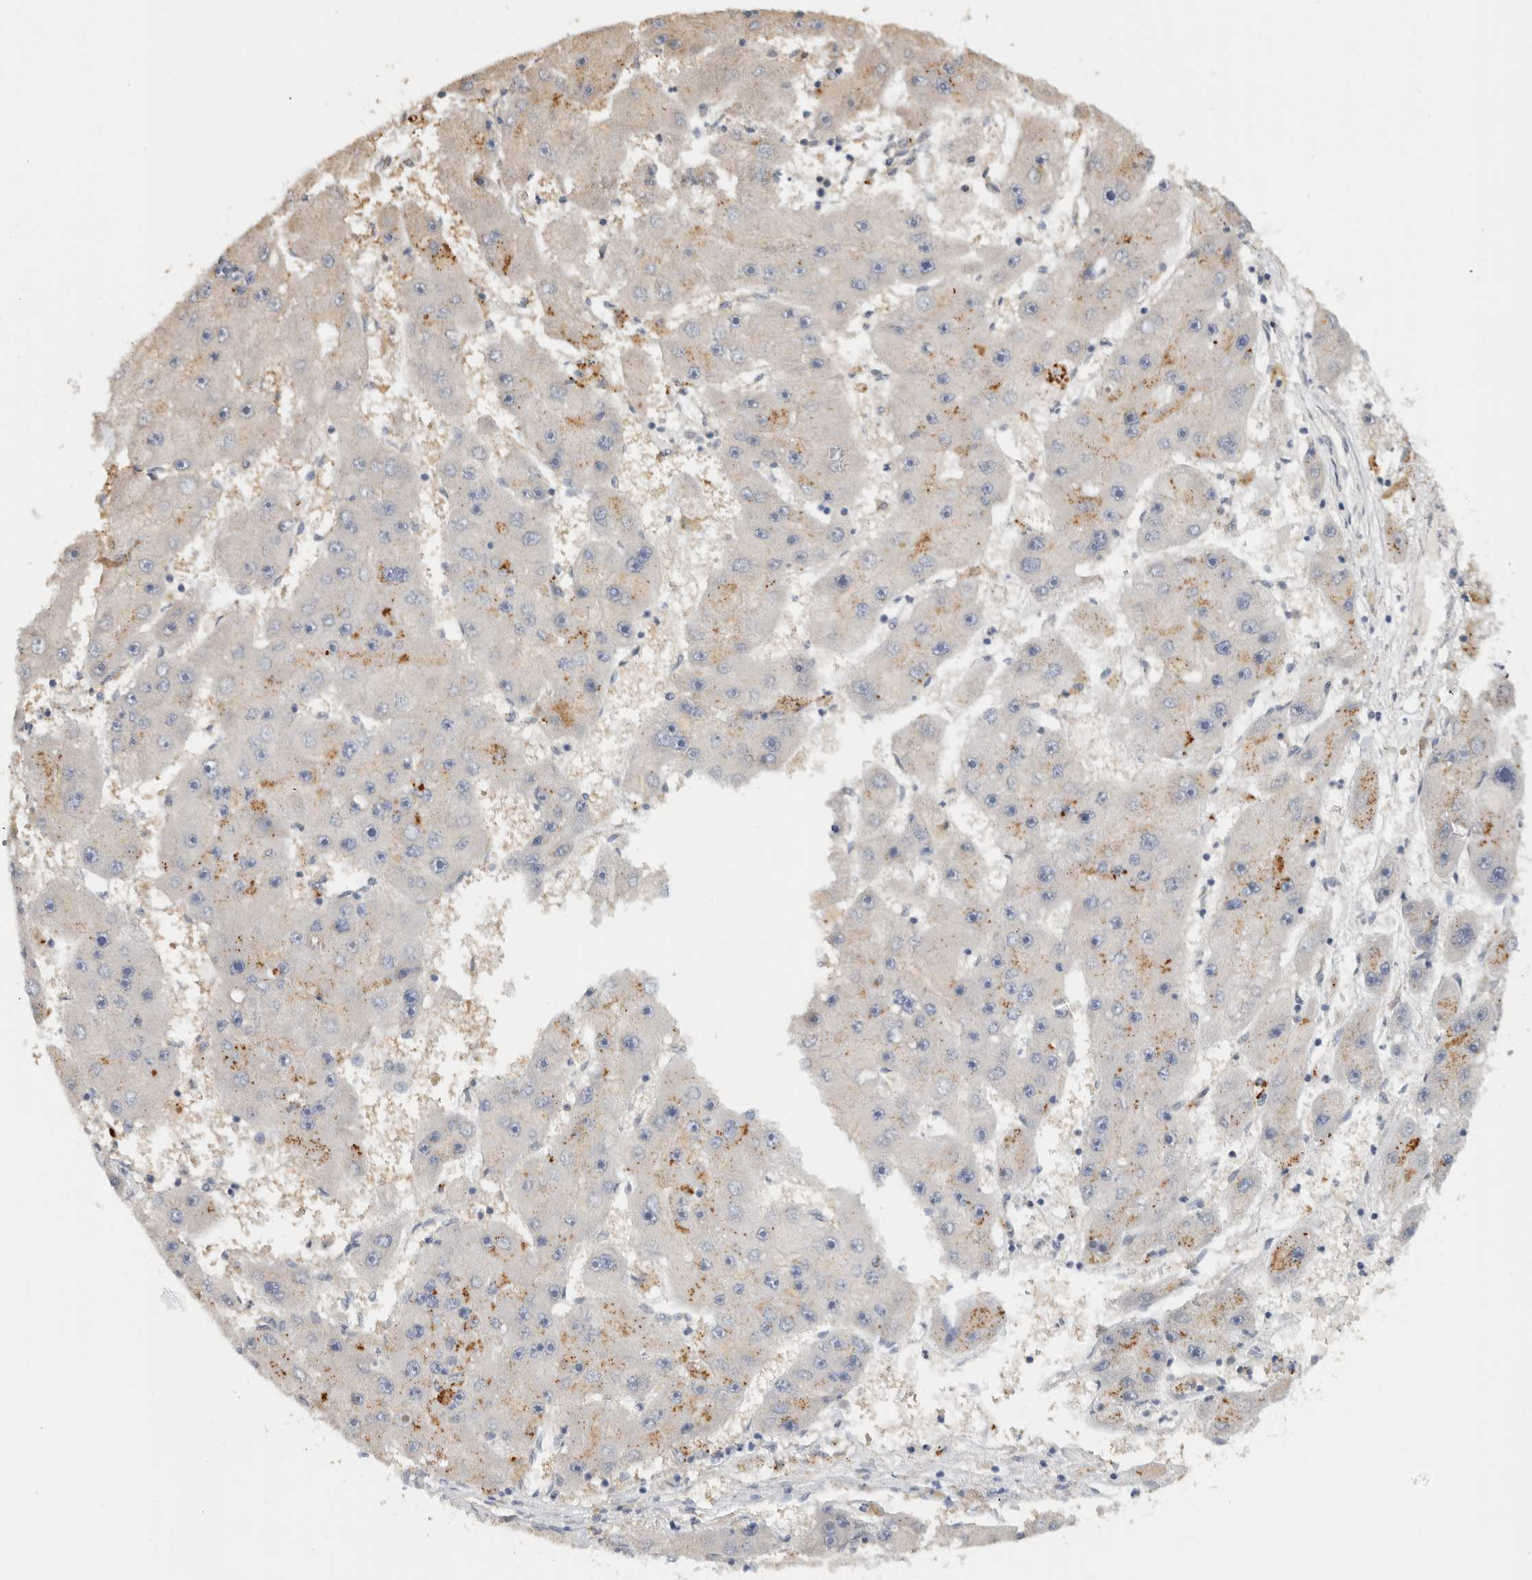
{"staining": {"intensity": "weak", "quantity": "<25%", "location": "cytoplasmic/membranous"}, "tissue": "liver cancer", "cell_type": "Tumor cells", "image_type": "cancer", "snomed": [{"axis": "morphology", "description": "Carcinoma, Hepatocellular, NOS"}, {"axis": "topography", "description": "Liver"}], "caption": "High magnification brightfield microscopy of liver hepatocellular carcinoma stained with DAB (brown) and counterstained with hematoxylin (blue): tumor cells show no significant positivity.", "gene": "PUM1", "patient": {"sex": "female", "age": 61}}